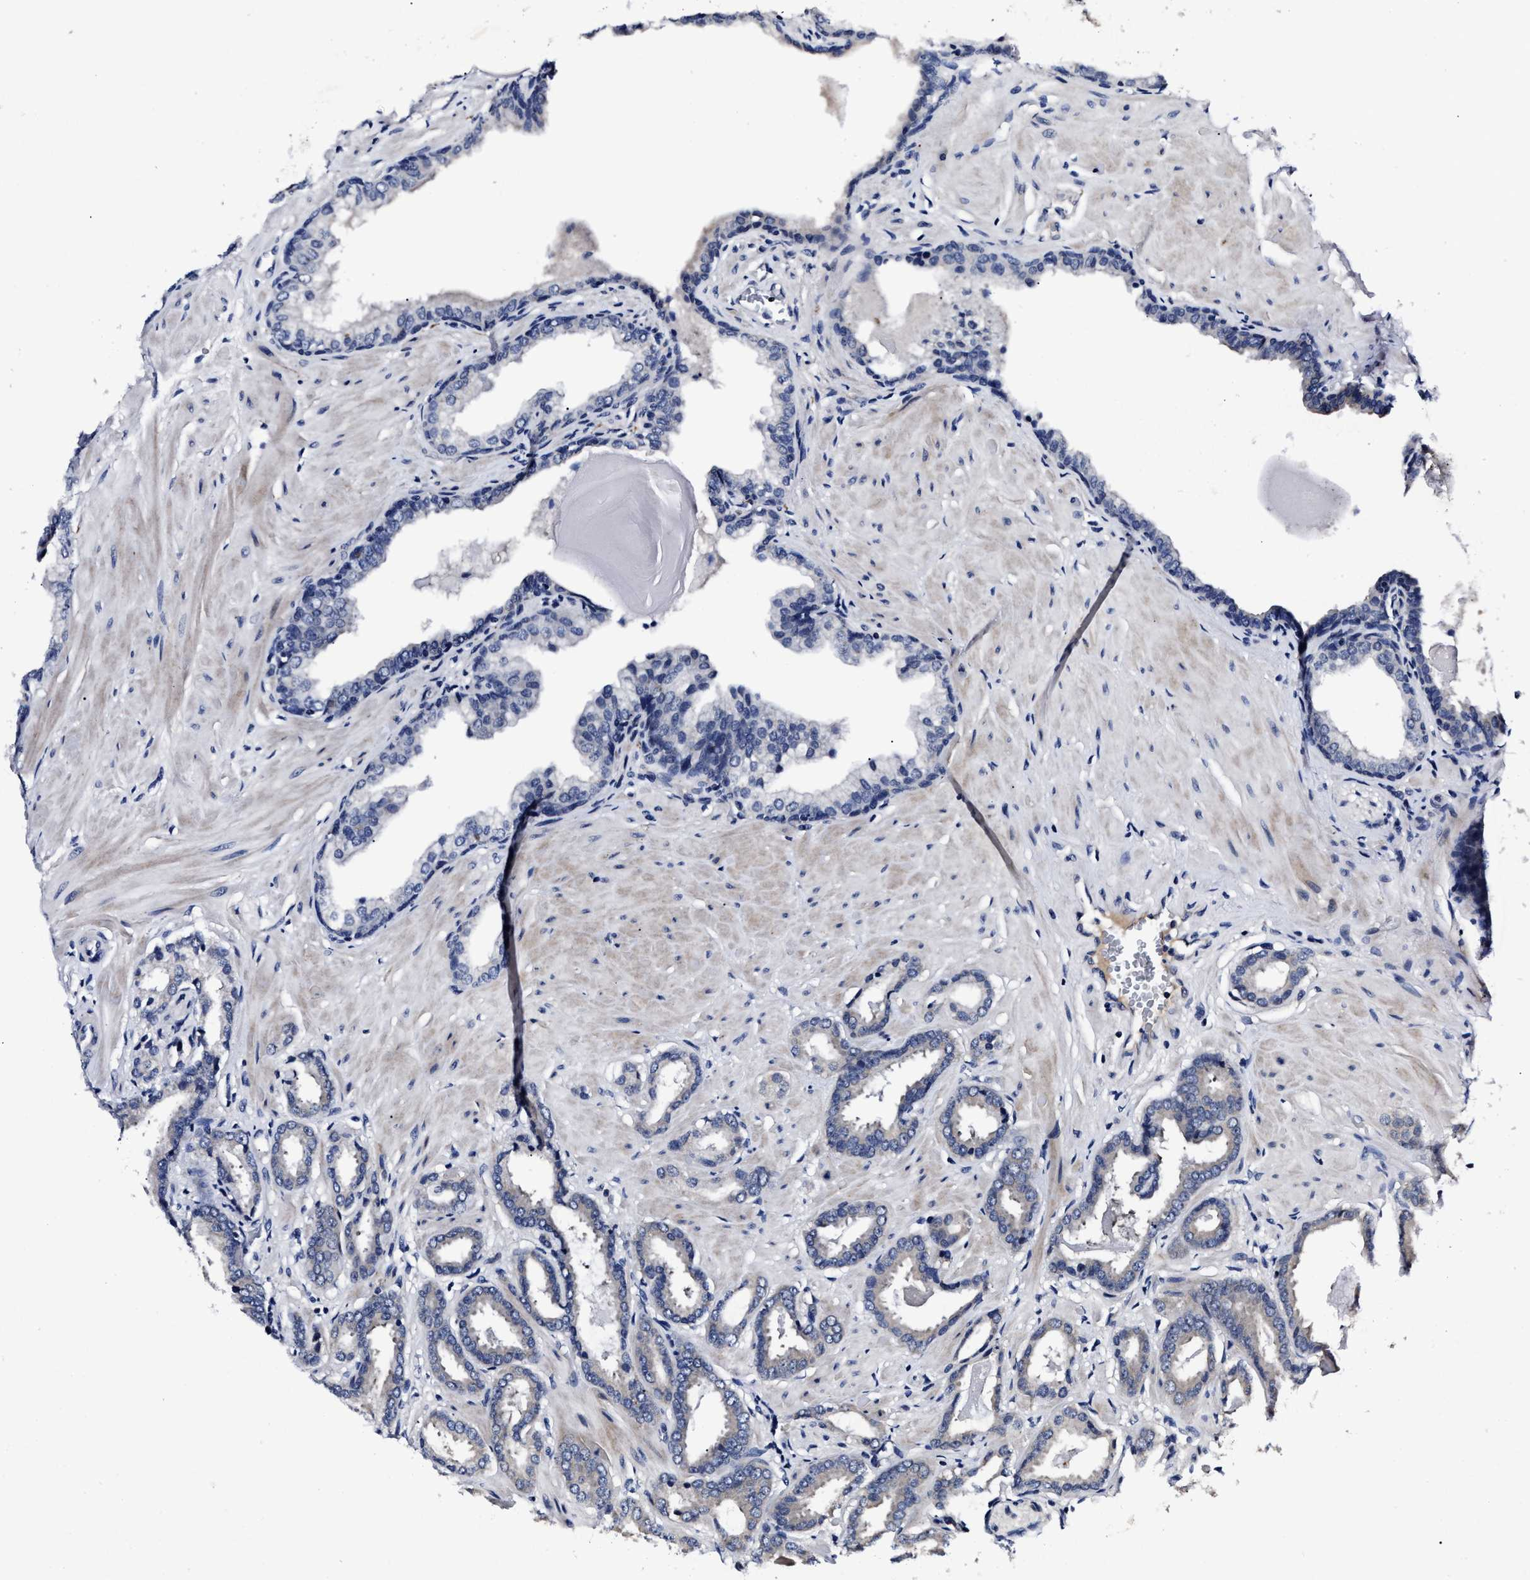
{"staining": {"intensity": "negative", "quantity": "none", "location": "none"}, "tissue": "prostate cancer", "cell_type": "Tumor cells", "image_type": "cancer", "snomed": [{"axis": "morphology", "description": "Adenocarcinoma, Low grade"}, {"axis": "topography", "description": "Prostate"}], "caption": "Protein analysis of prostate adenocarcinoma (low-grade) displays no significant positivity in tumor cells.", "gene": "OLFML2A", "patient": {"sex": "male", "age": 53}}